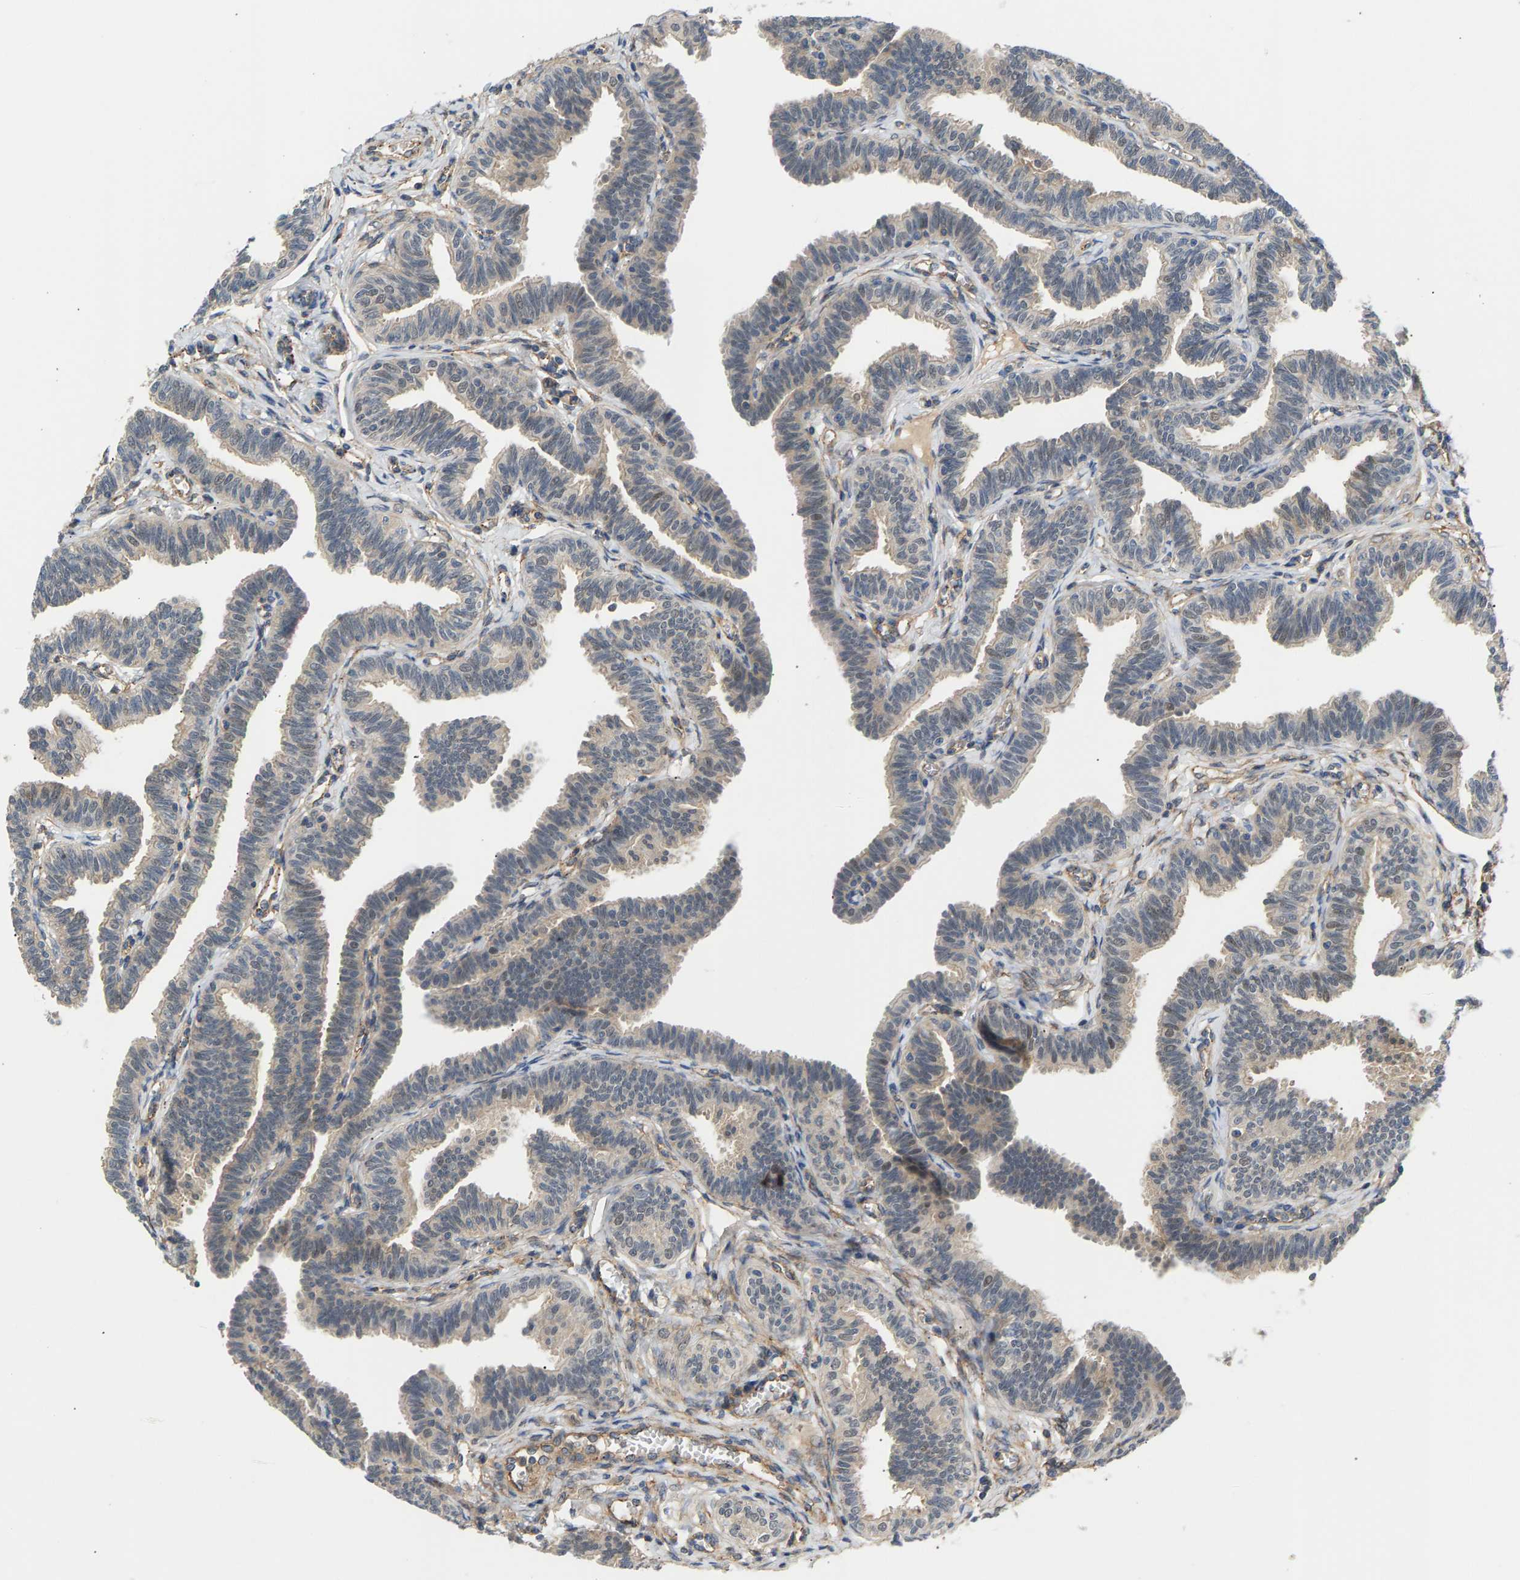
{"staining": {"intensity": "moderate", "quantity": "25%-75%", "location": "cytoplasmic/membranous"}, "tissue": "fallopian tube", "cell_type": "Glandular cells", "image_type": "normal", "snomed": [{"axis": "morphology", "description": "Normal tissue, NOS"}, {"axis": "topography", "description": "Fallopian tube"}, {"axis": "topography", "description": "Ovary"}], "caption": "Approximately 25%-75% of glandular cells in benign fallopian tube exhibit moderate cytoplasmic/membranous protein staining as visualized by brown immunohistochemical staining.", "gene": "KRTAP27", "patient": {"sex": "female", "age": 23}}